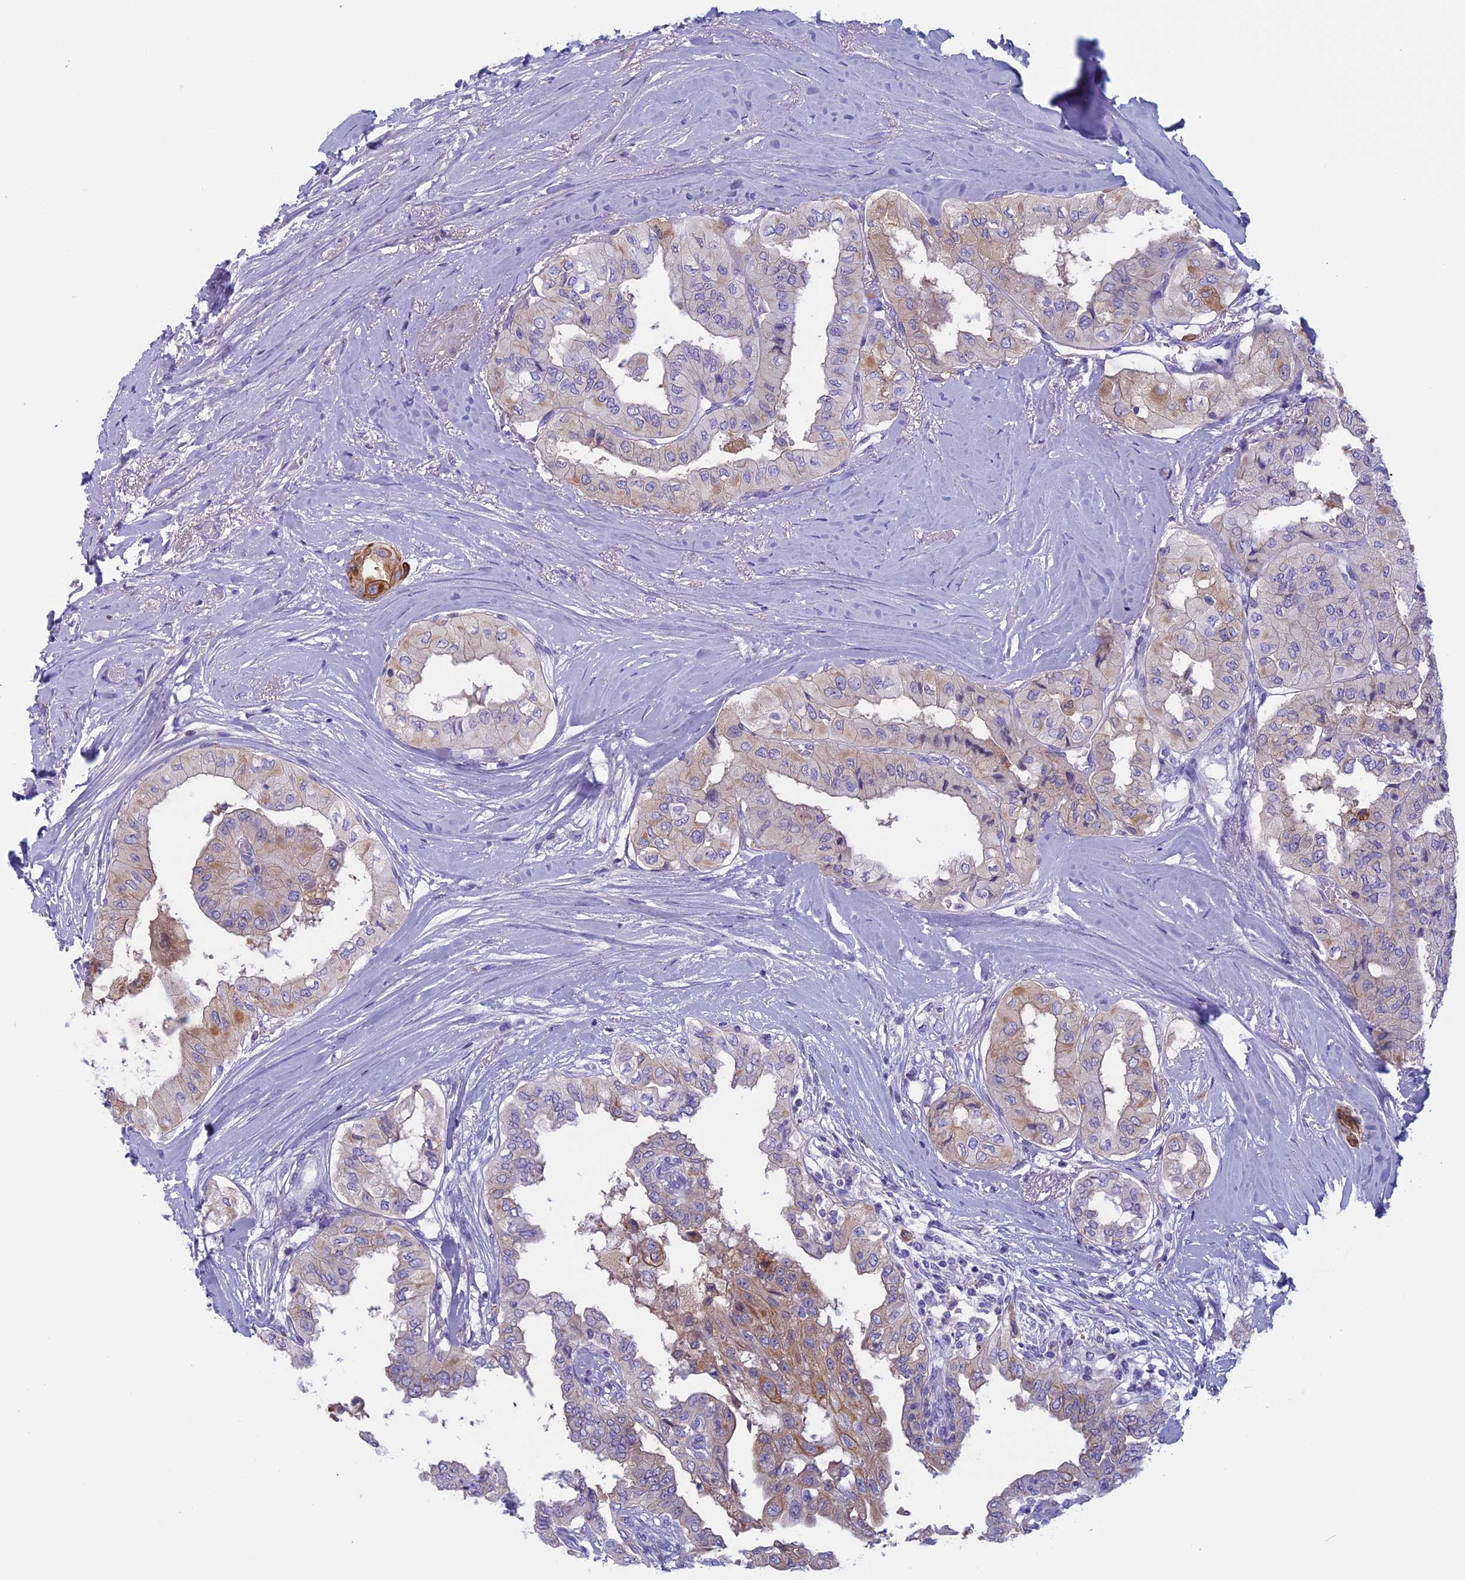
{"staining": {"intensity": "moderate", "quantity": "<25%", "location": "cytoplasmic/membranous"}, "tissue": "thyroid cancer", "cell_type": "Tumor cells", "image_type": "cancer", "snomed": [{"axis": "morphology", "description": "Papillary adenocarcinoma, NOS"}, {"axis": "topography", "description": "Thyroid gland"}], "caption": "IHC photomicrograph of neoplastic tissue: papillary adenocarcinoma (thyroid) stained using IHC exhibits low levels of moderate protein expression localized specifically in the cytoplasmic/membranous of tumor cells, appearing as a cytoplasmic/membranous brown color.", "gene": "ANGPTL2", "patient": {"sex": "female", "age": 59}}